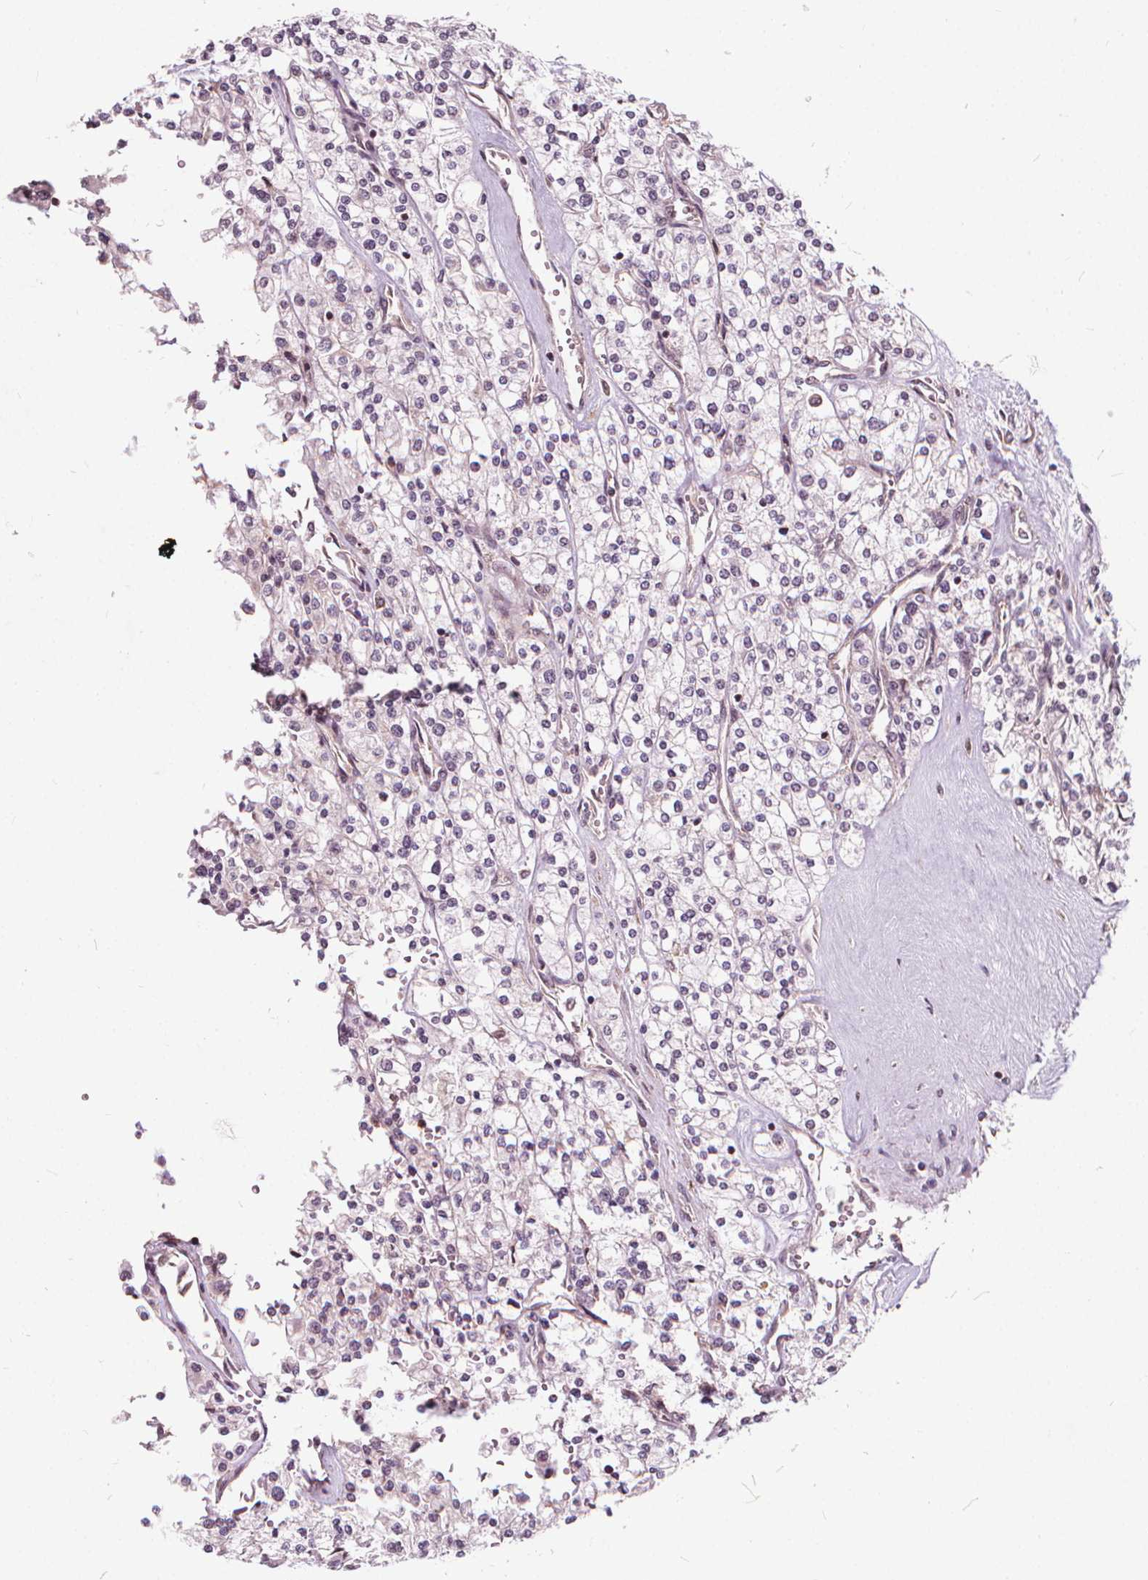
{"staining": {"intensity": "negative", "quantity": "none", "location": "none"}, "tissue": "renal cancer", "cell_type": "Tumor cells", "image_type": "cancer", "snomed": [{"axis": "morphology", "description": "Adenocarcinoma, NOS"}, {"axis": "topography", "description": "Kidney"}], "caption": "Tumor cells are negative for brown protein staining in renal cancer (adenocarcinoma).", "gene": "INPP5E", "patient": {"sex": "male", "age": 80}}